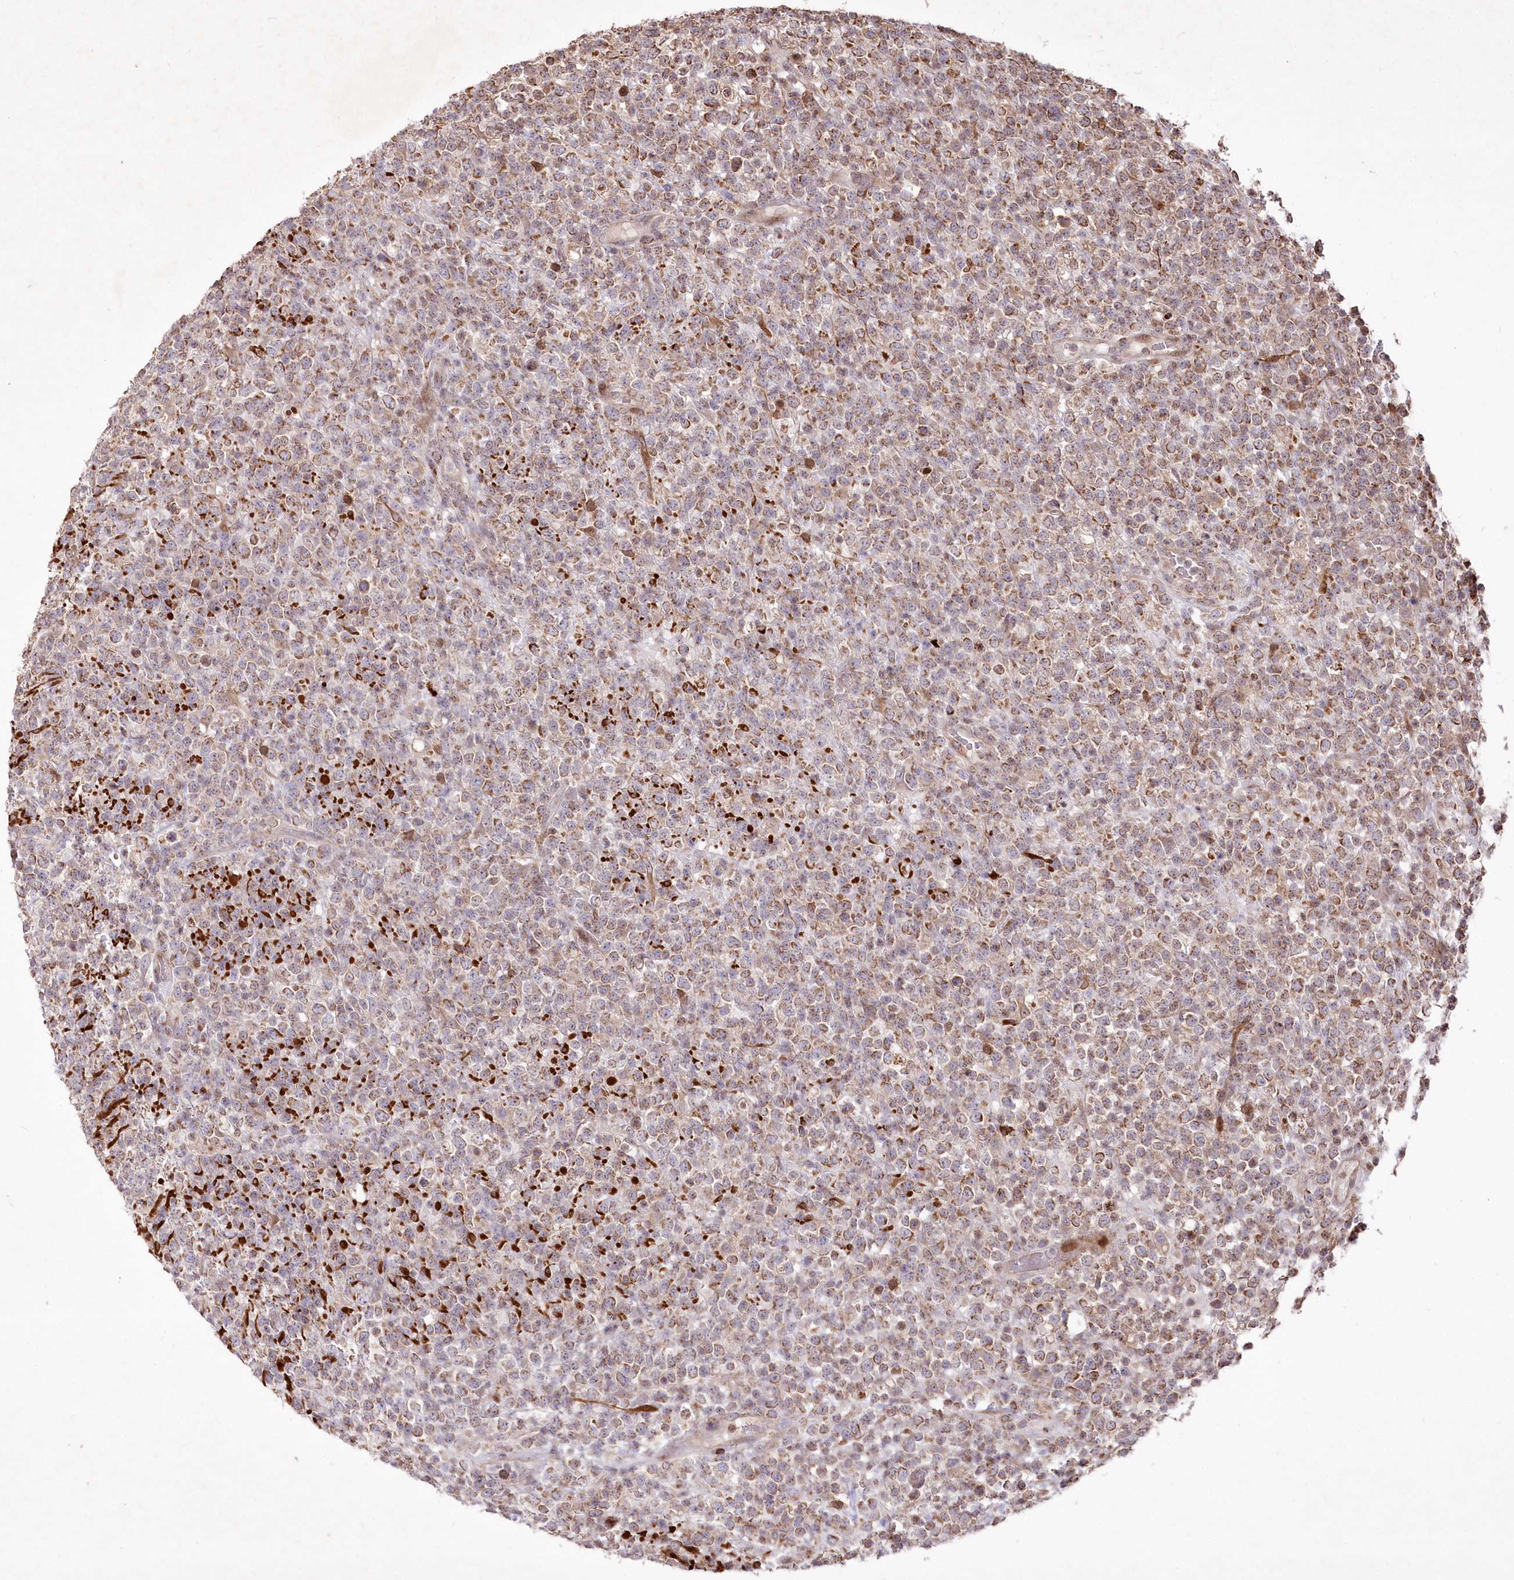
{"staining": {"intensity": "weak", "quantity": ">75%", "location": "cytoplasmic/membranous"}, "tissue": "lymphoma", "cell_type": "Tumor cells", "image_type": "cancer", "snomed": [{"axis": "morphology", "description": "Malignant lymphoma, non-Hodgkin's type, High grade"}, {"axis": "topography", "description": "Colon"}], "caption": "This is a micrograph of immunohistochemistry (IHC) staining of lymphoma, which shows weak staining in the cytoplasmic/membranous of tumor cells.", "gene": "PSTK", "patient": {"sex": "female", "age": 53}}